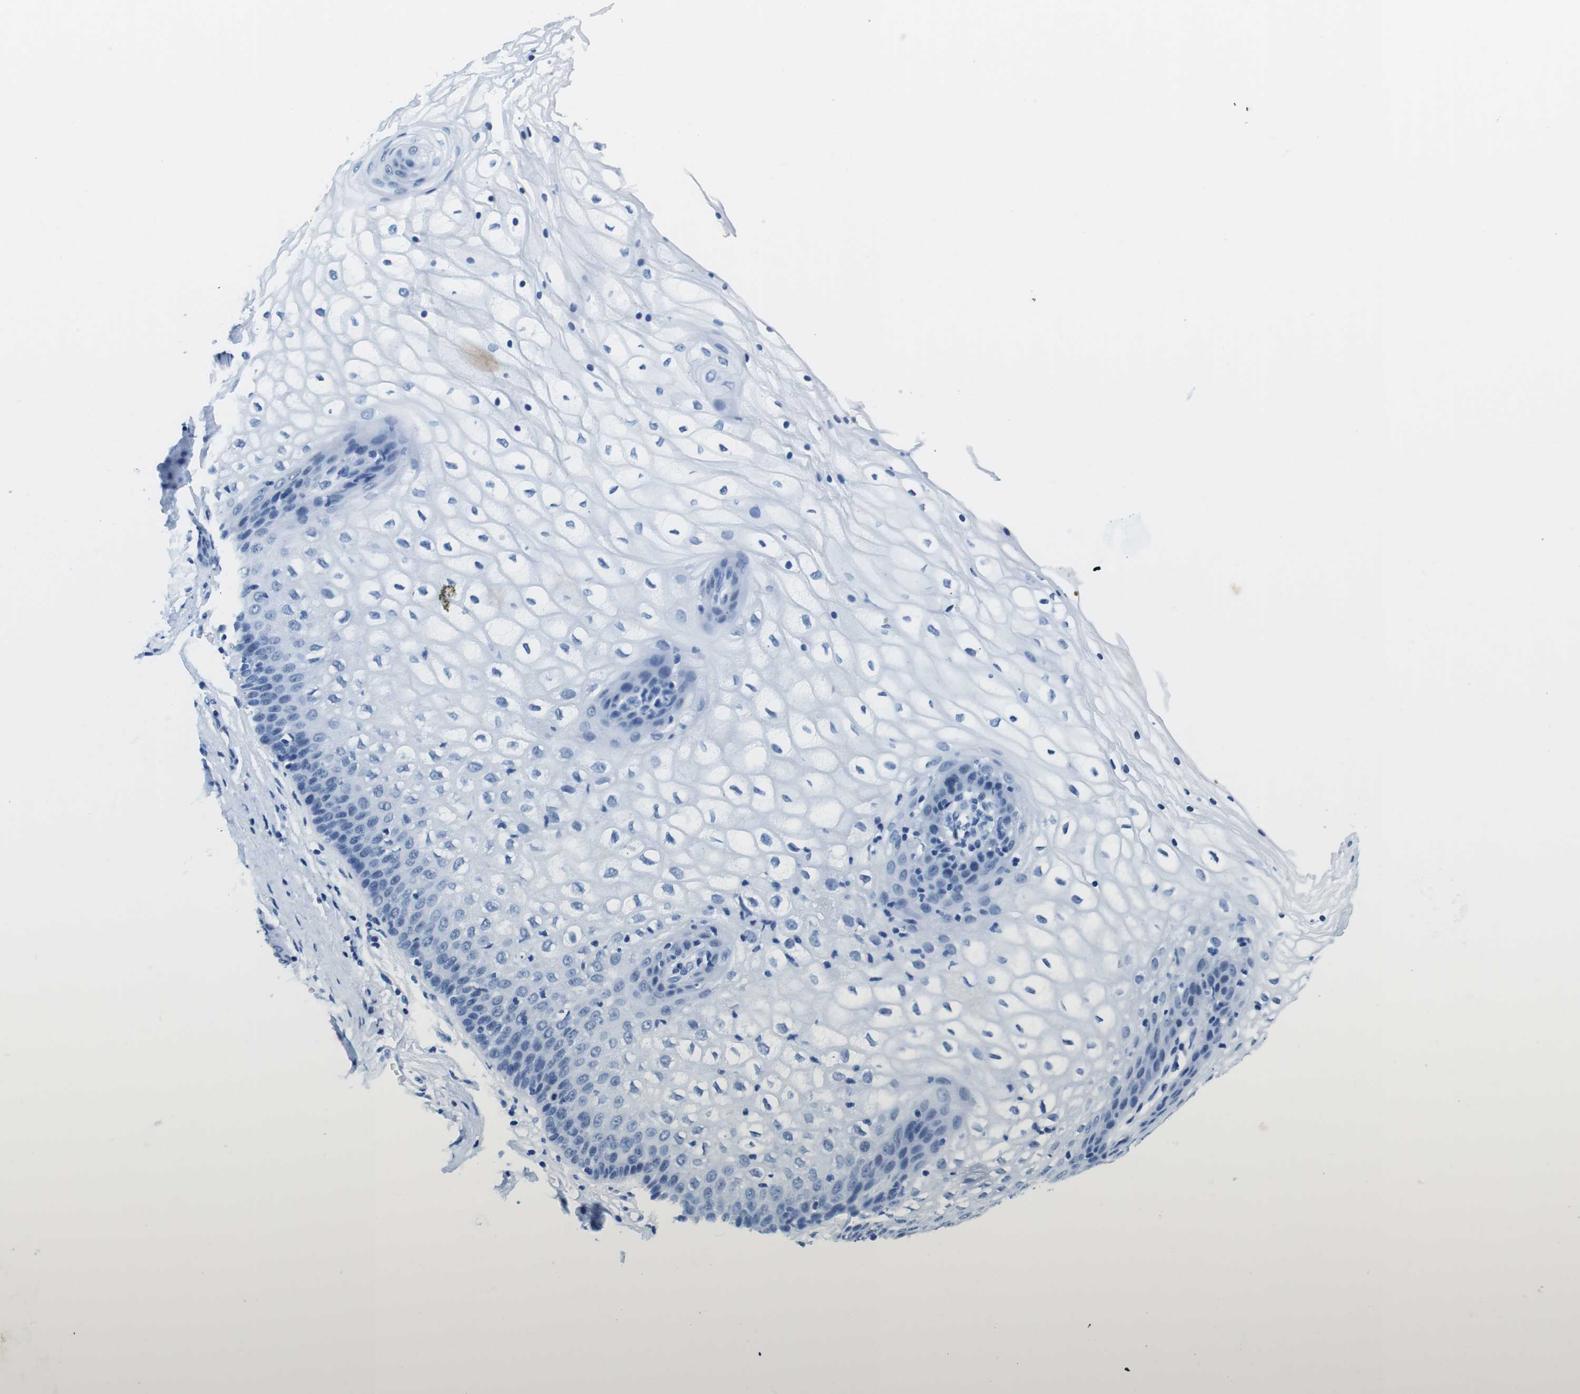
{"staining": {"intensity": "negative", "quantity": "none", "location": "none"}, "tissue": "vagina", "cell_type": "Squamous epithelial cells", "image_type": "normal", "snomed": [{"axis": "morphology", "description": "Normal tissue, NOS"}, {"axis": "topography", "description": "Vagina"}], "caption": "The micrograph exhibits no staining of squamous epithelial cells in benign vagina.", "gene": "TFAP2C", "patient": {"sex": "female", "age": 34}}